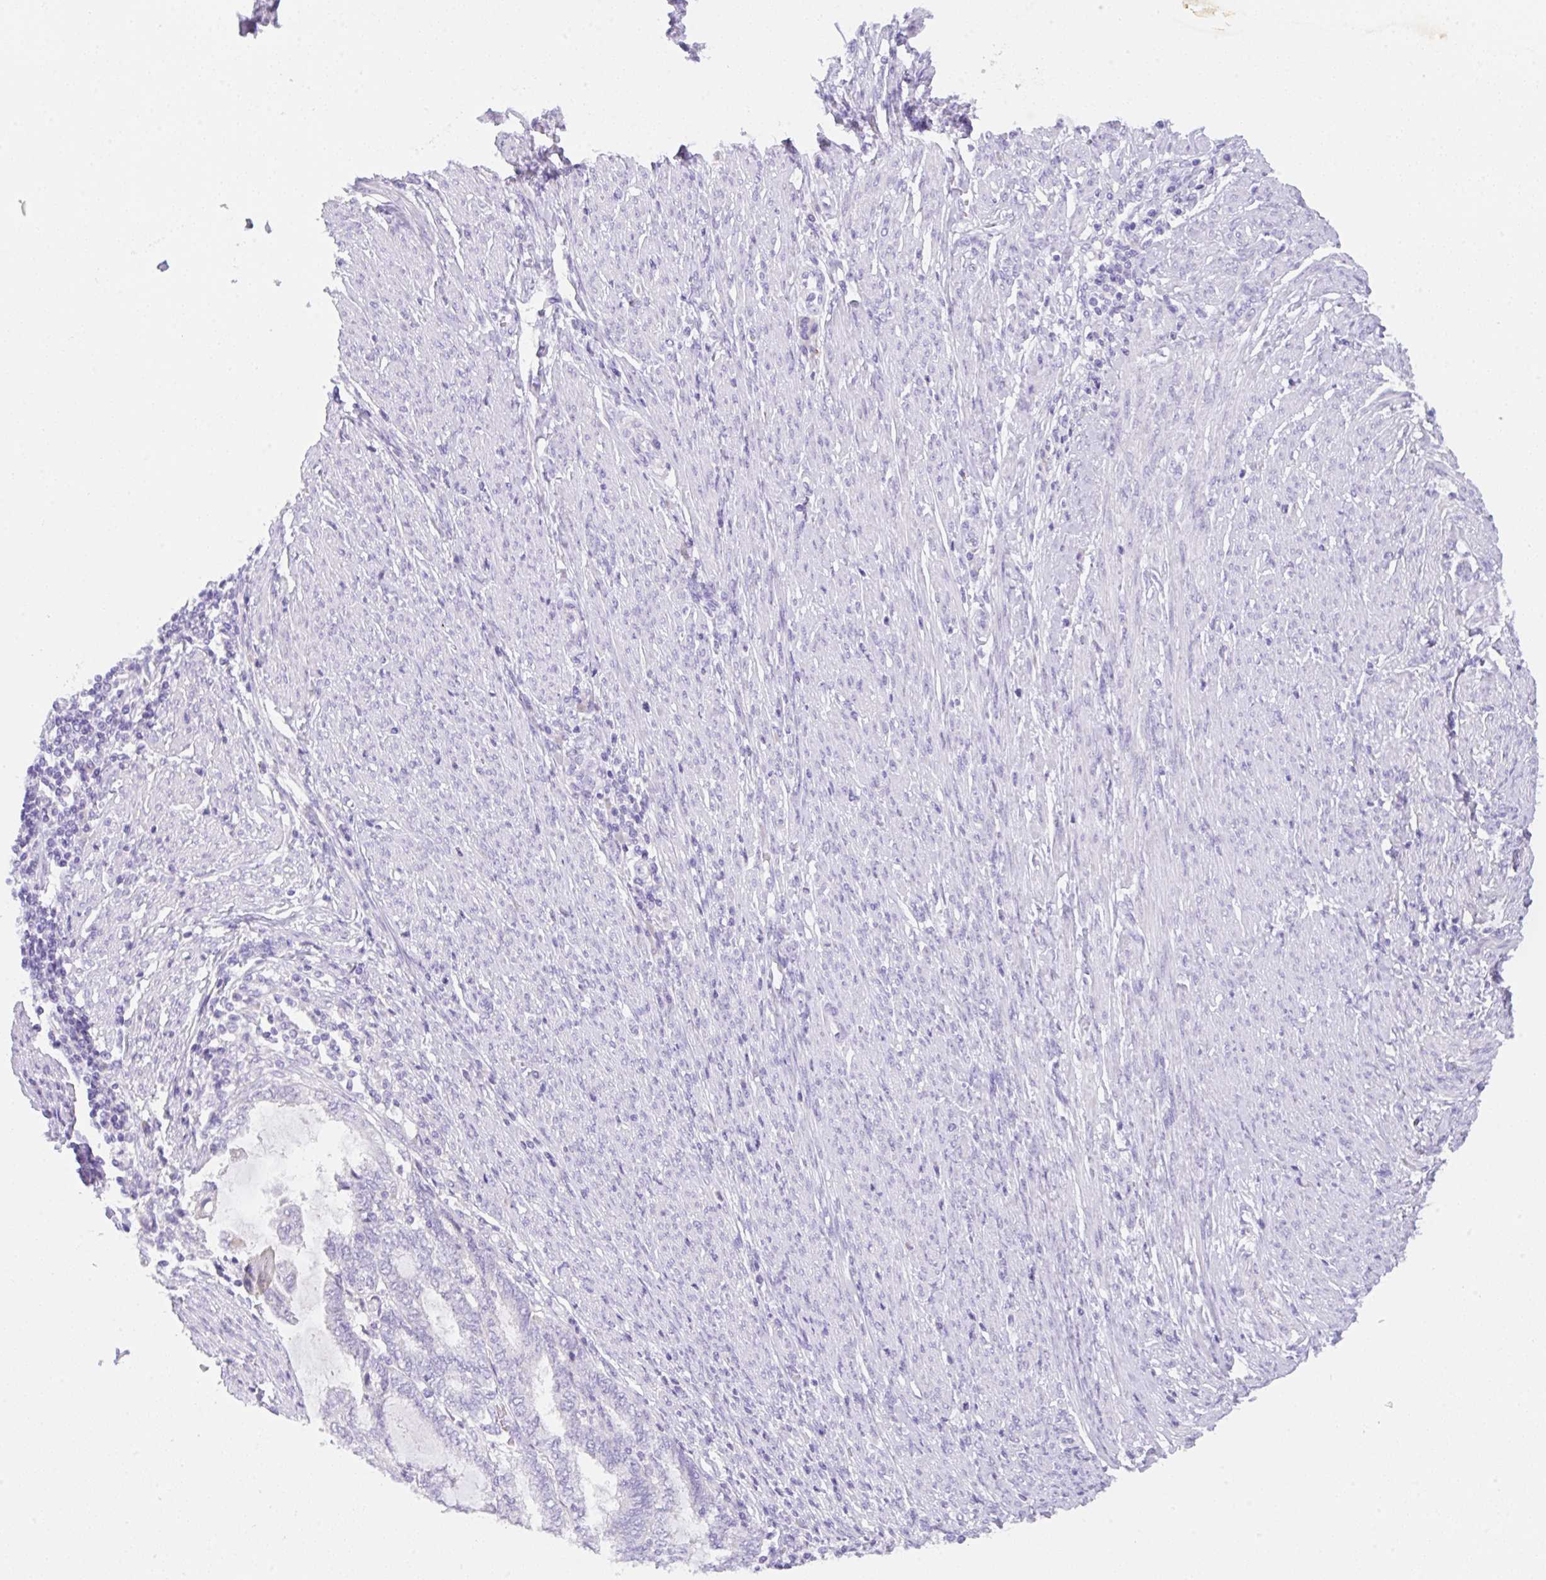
{"staining": {"intensity": "negative", "quantity": "none", "location": "none"}, "tissue": "endometrial cancer", "cell_type": "Tumor cells", "image_type": "cancer", "snomed": [{"axis": "morphology", "description": "Adenocarcinoma, NOS"}, {"axis": "topography", "description": "Uterus"}, {"axis": "topography", "description": "Endometrium"}], "caption": "There is no significant positivity in tumor cells of endometrial cancer.", "gene": "KLK8", "patient": {"sex": "female", "age": 70}}